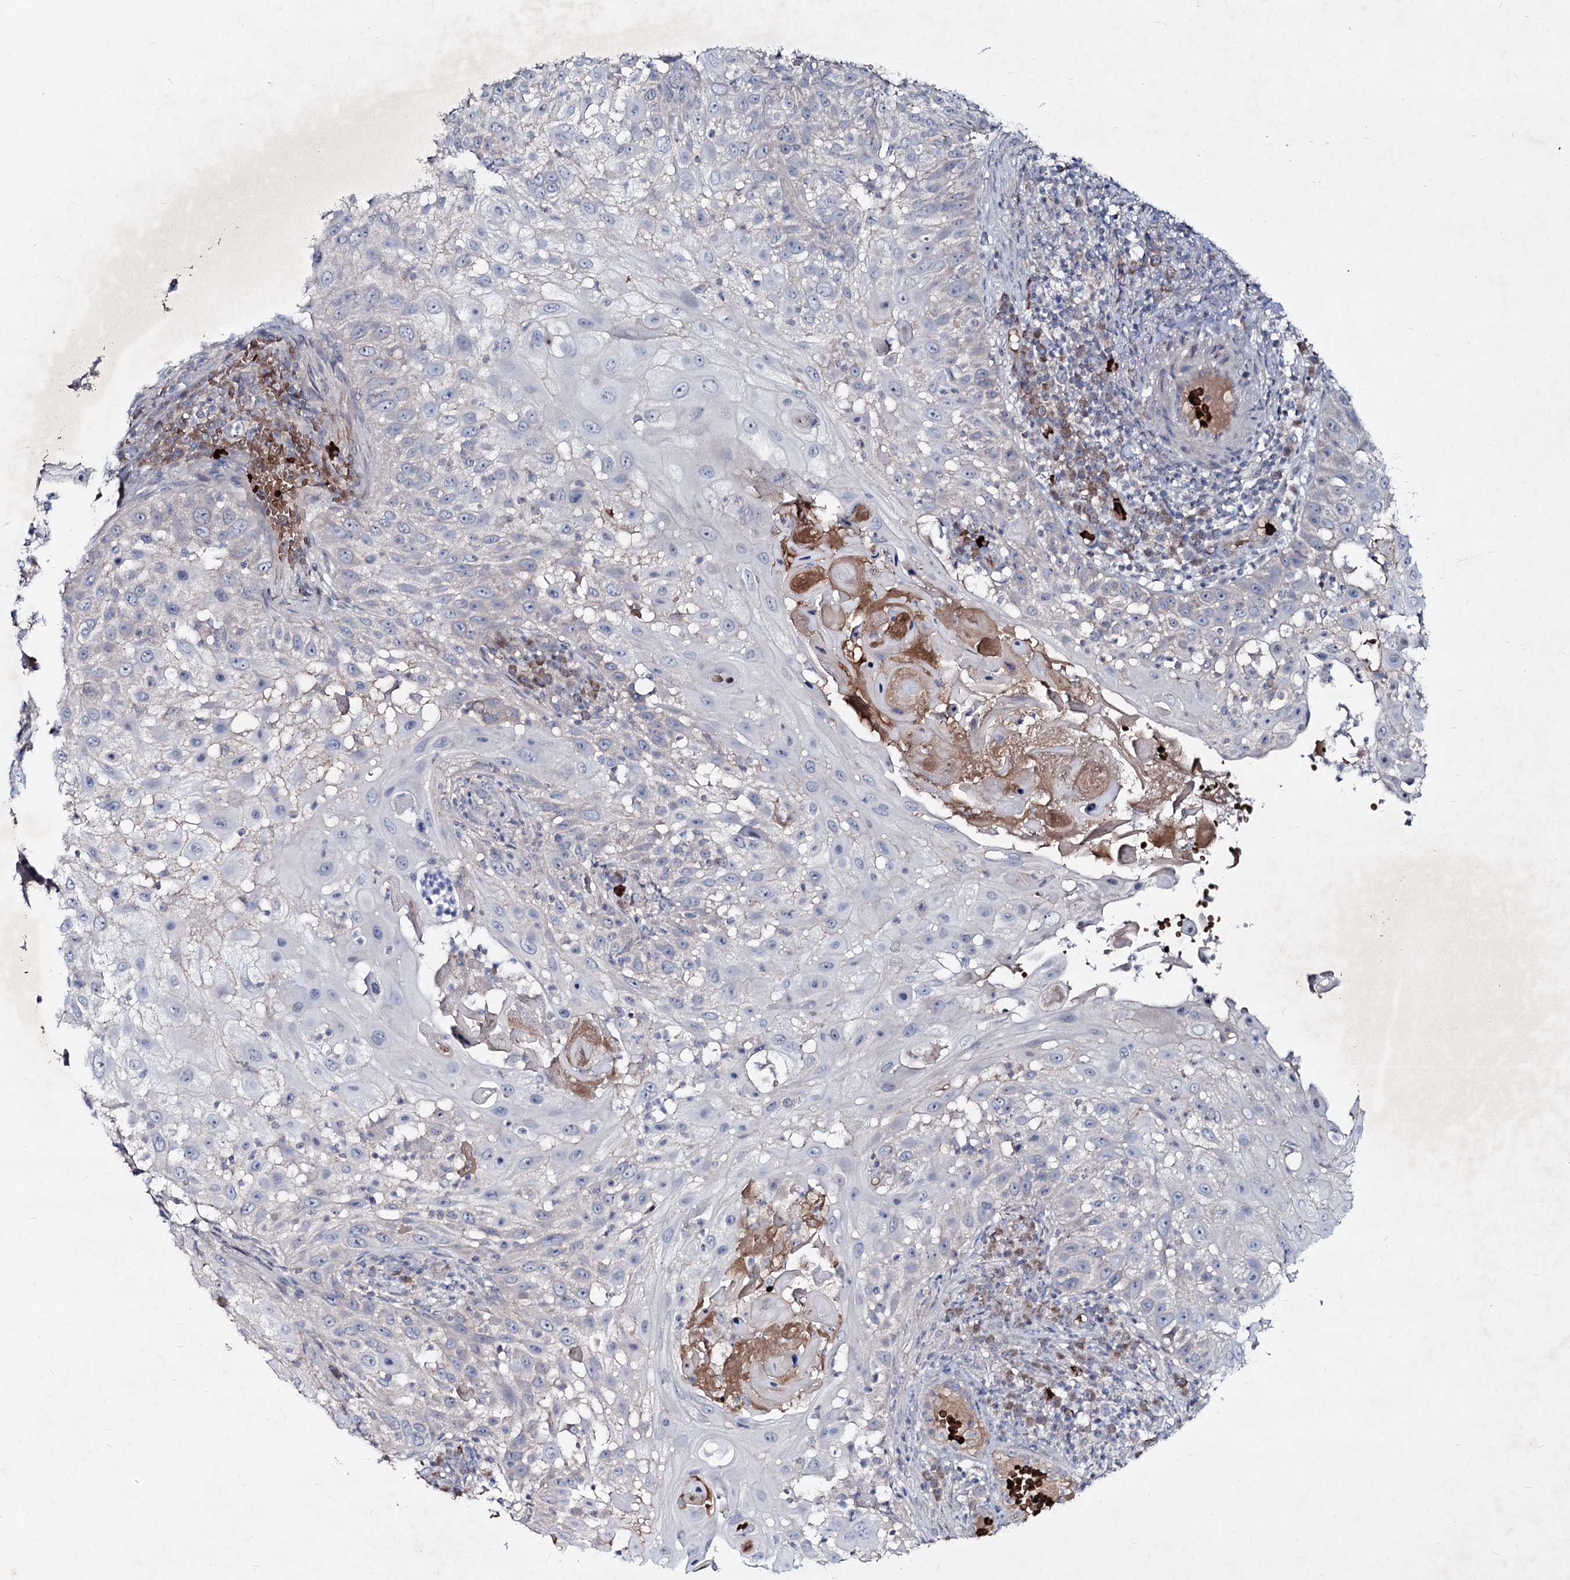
{"staining": {"intensity": "negative", "quantity": "none", "location": "none"}, "tissue": "skin cancer", "cell_type": "Tumor cells", "image_type": "cancer", "snomed": [{"axis": "morphology", "description": "Squamous cell carcinoma, NOS"}, {"axis": "topography", "description": "Skin"}], "caption": "This is a histopathology image of immunohistochemistry staining of skin squamous cell carcinoma, which shows no expression in tumor cells.", "gene": "RNF6", "patient": {"sex": "female", "age": 44}}